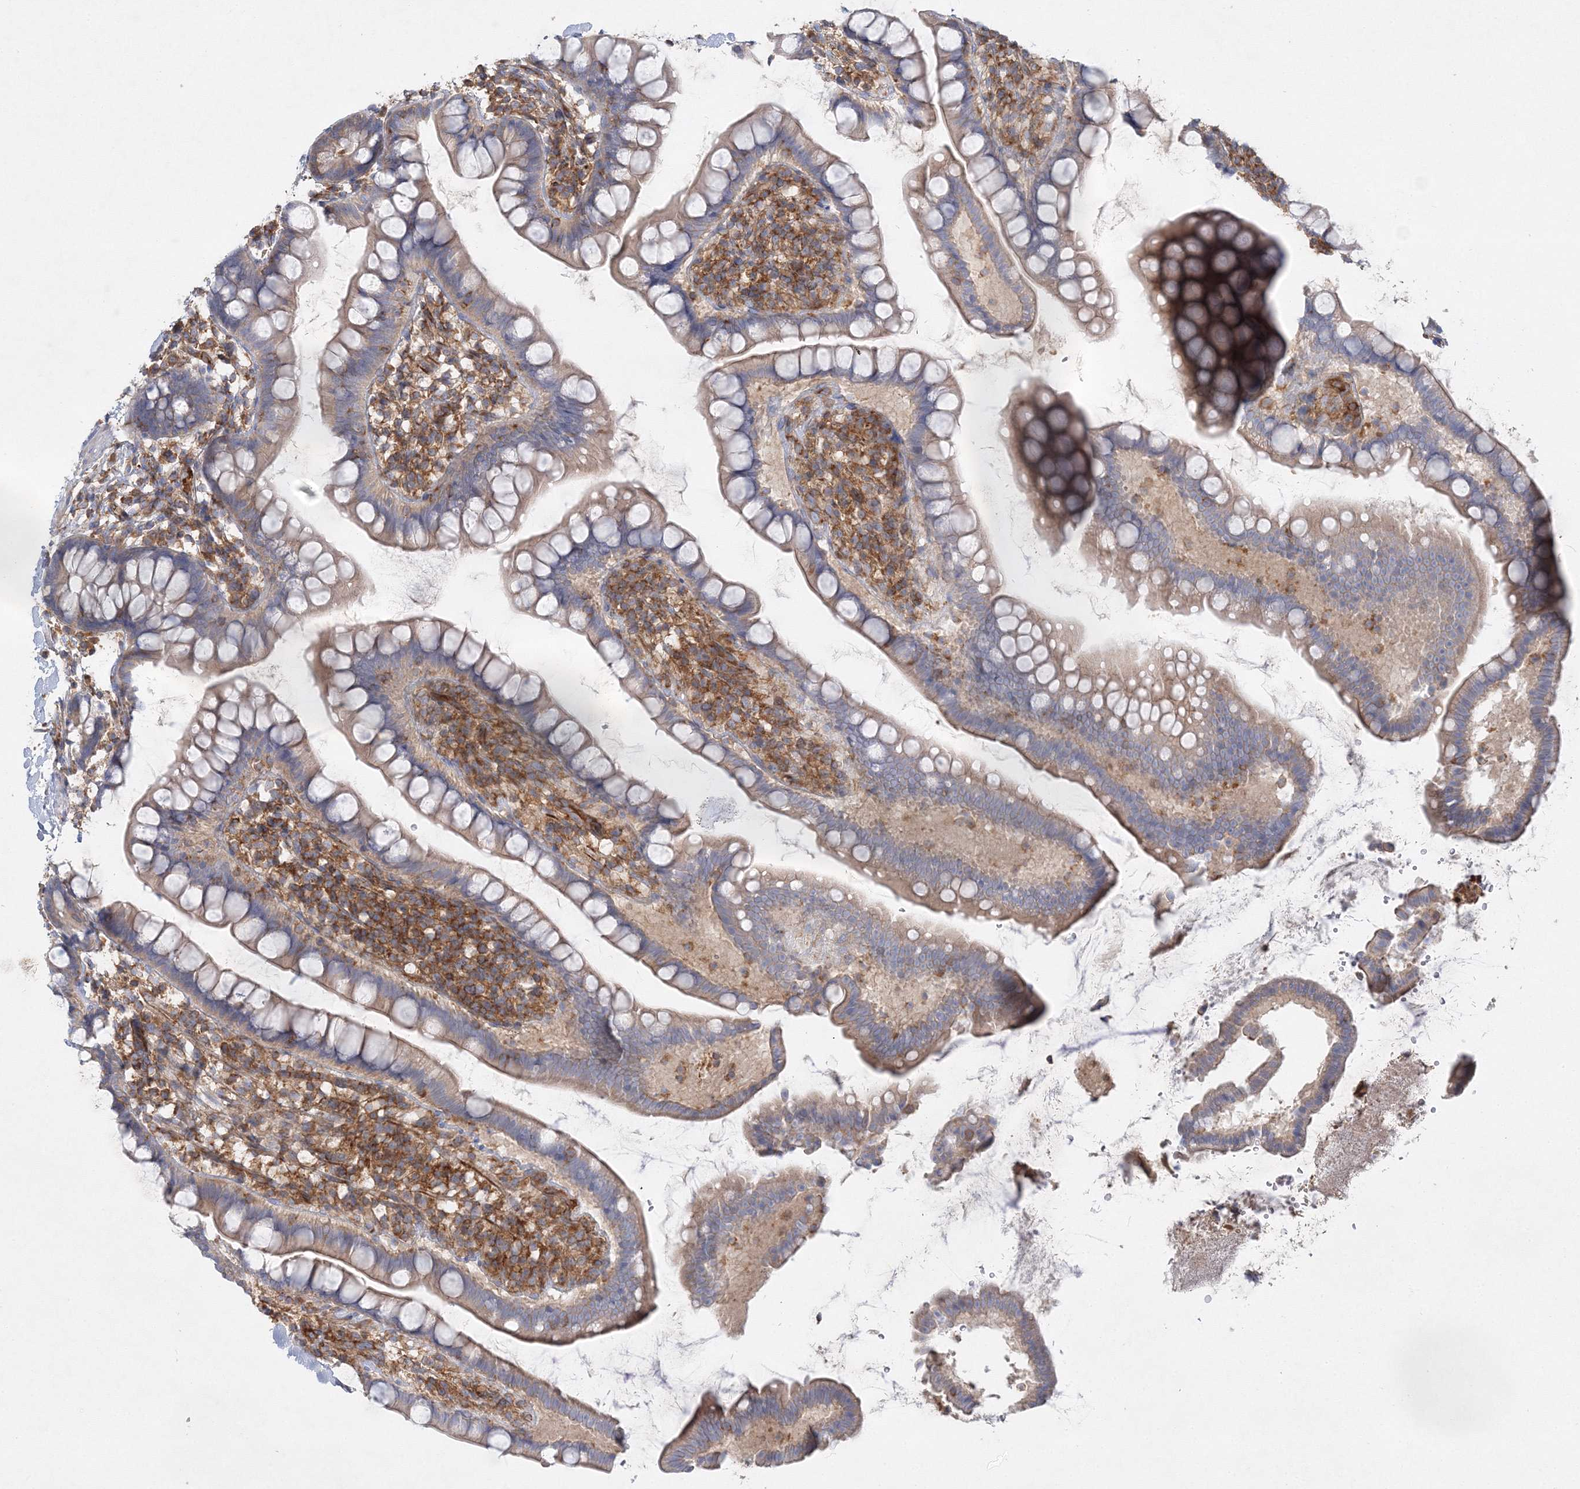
{"staining": {"intensity": "weak", "quantity": ">75%", "location": "cytoplasmic/membranous"}, "tissue": "small intestine", "cell_type": "Glandular cells", "image_type": "normal", "snomed": [{"axis": "morphology", "description": "Normal tissue, NOS"}, {"axis": "topography", "description": "Small intestine"}], "caption": "Brown immunohistochemical staining in benign small intestine displays weak cytoplasmic/membranous staining in about >75% of glandular cells. The staining was performed using DAB (3,3'-diaminobenzidine) to visualize the protein expression in brown, while the nuclei were stained in blue with hematoxylin (Magnification: 20x).", "gene": "WDR37", "patient": {"sex": "female", "age": 84}}